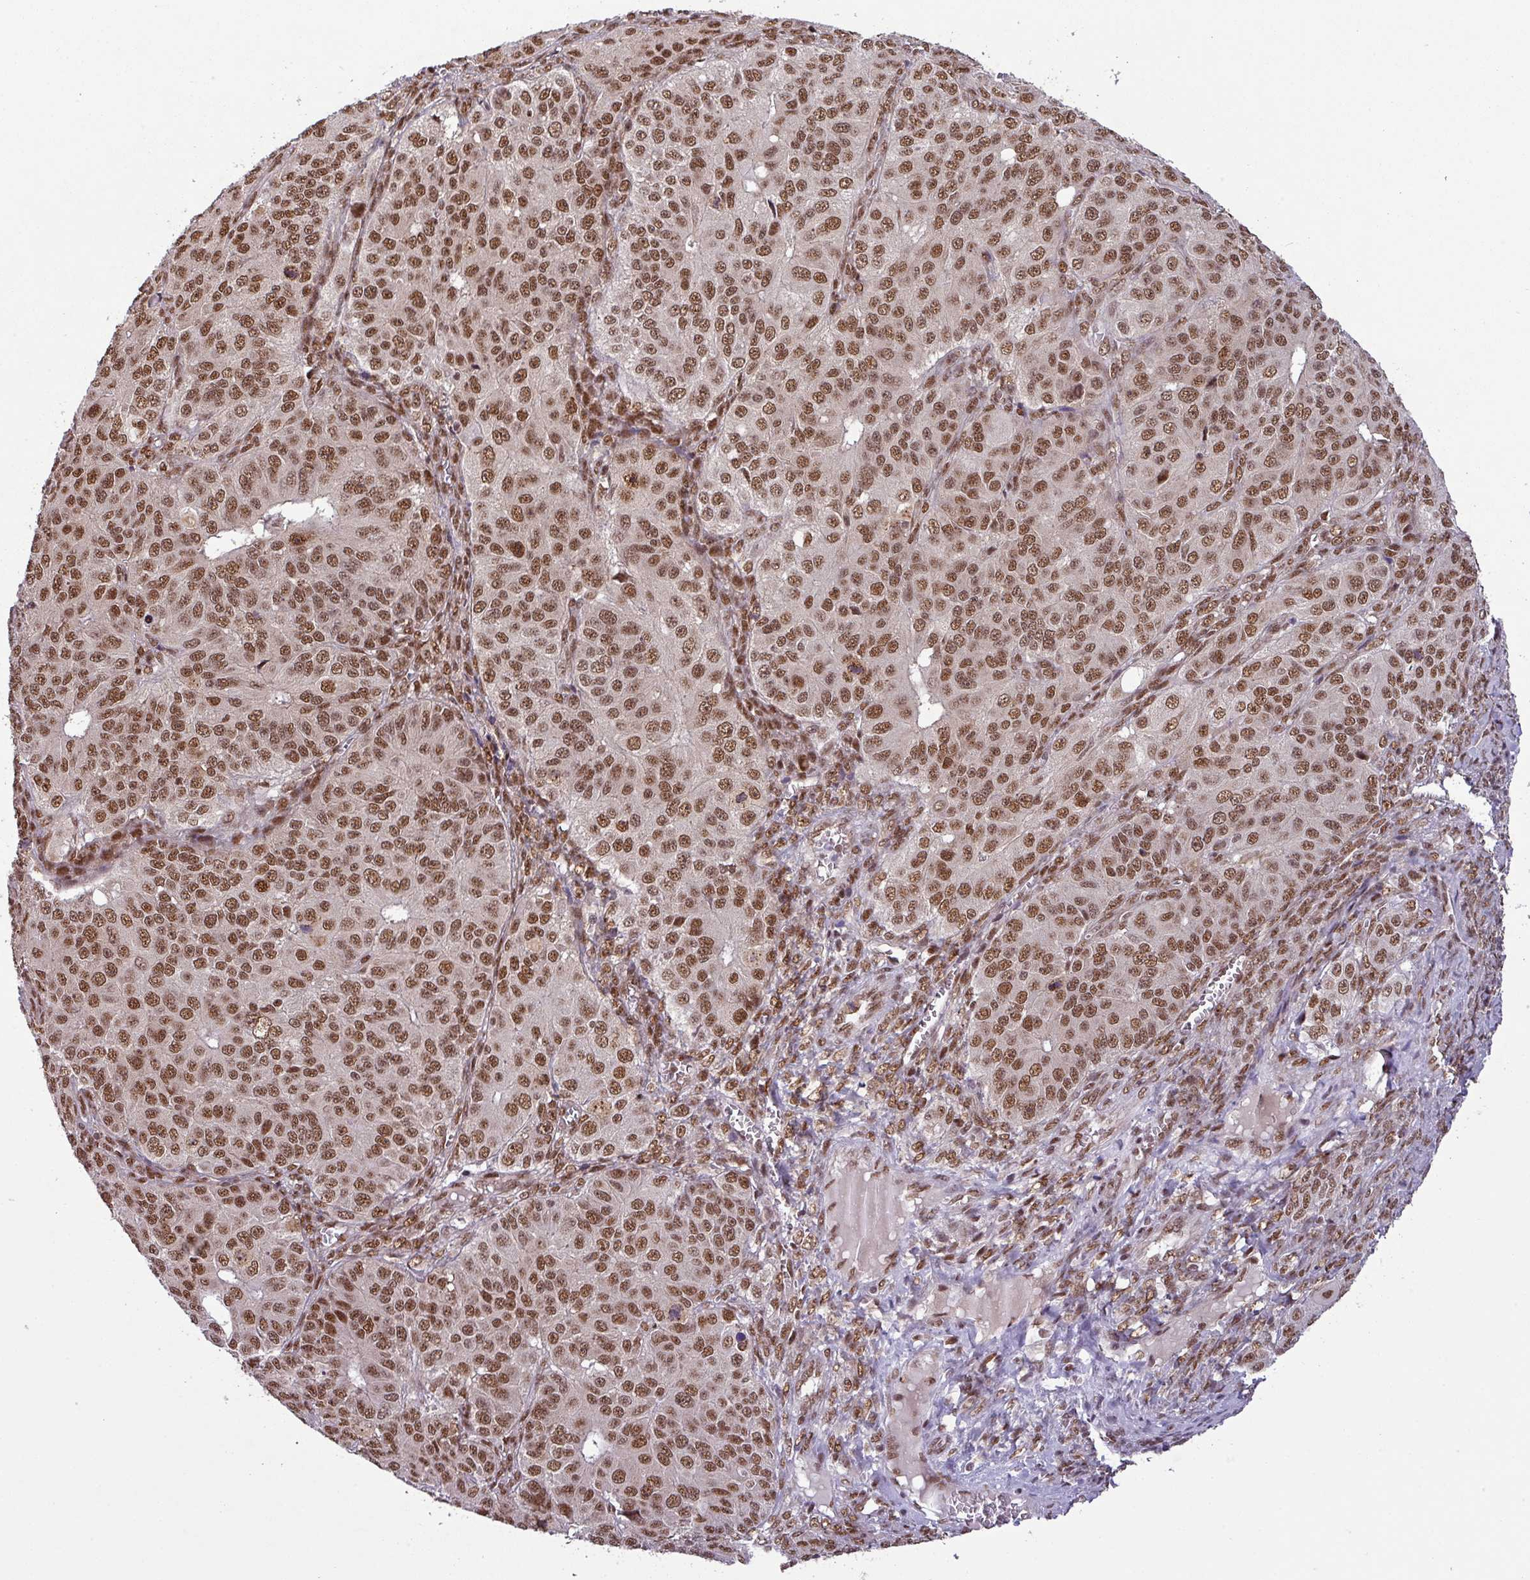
{"staining": {"intensity": "strong", "quantity": ">75%", "location": "nuclear"}, "tissue": "ovarian cancer", "cell_type": "Tumor cells", "image_type": "cancer", "snomed": [{"axis": "morphology", "description": "Carcinoma, endometroid"}, {"axis": "topography", "description": "Ovary"}], "caption": "Tumor cells exhibit strong nuclear positivity in about >75% of cells in ovarian endometroid carcinoma.", "gene": "SRSF2", "patient": {"sex": "female", "age": 51}}